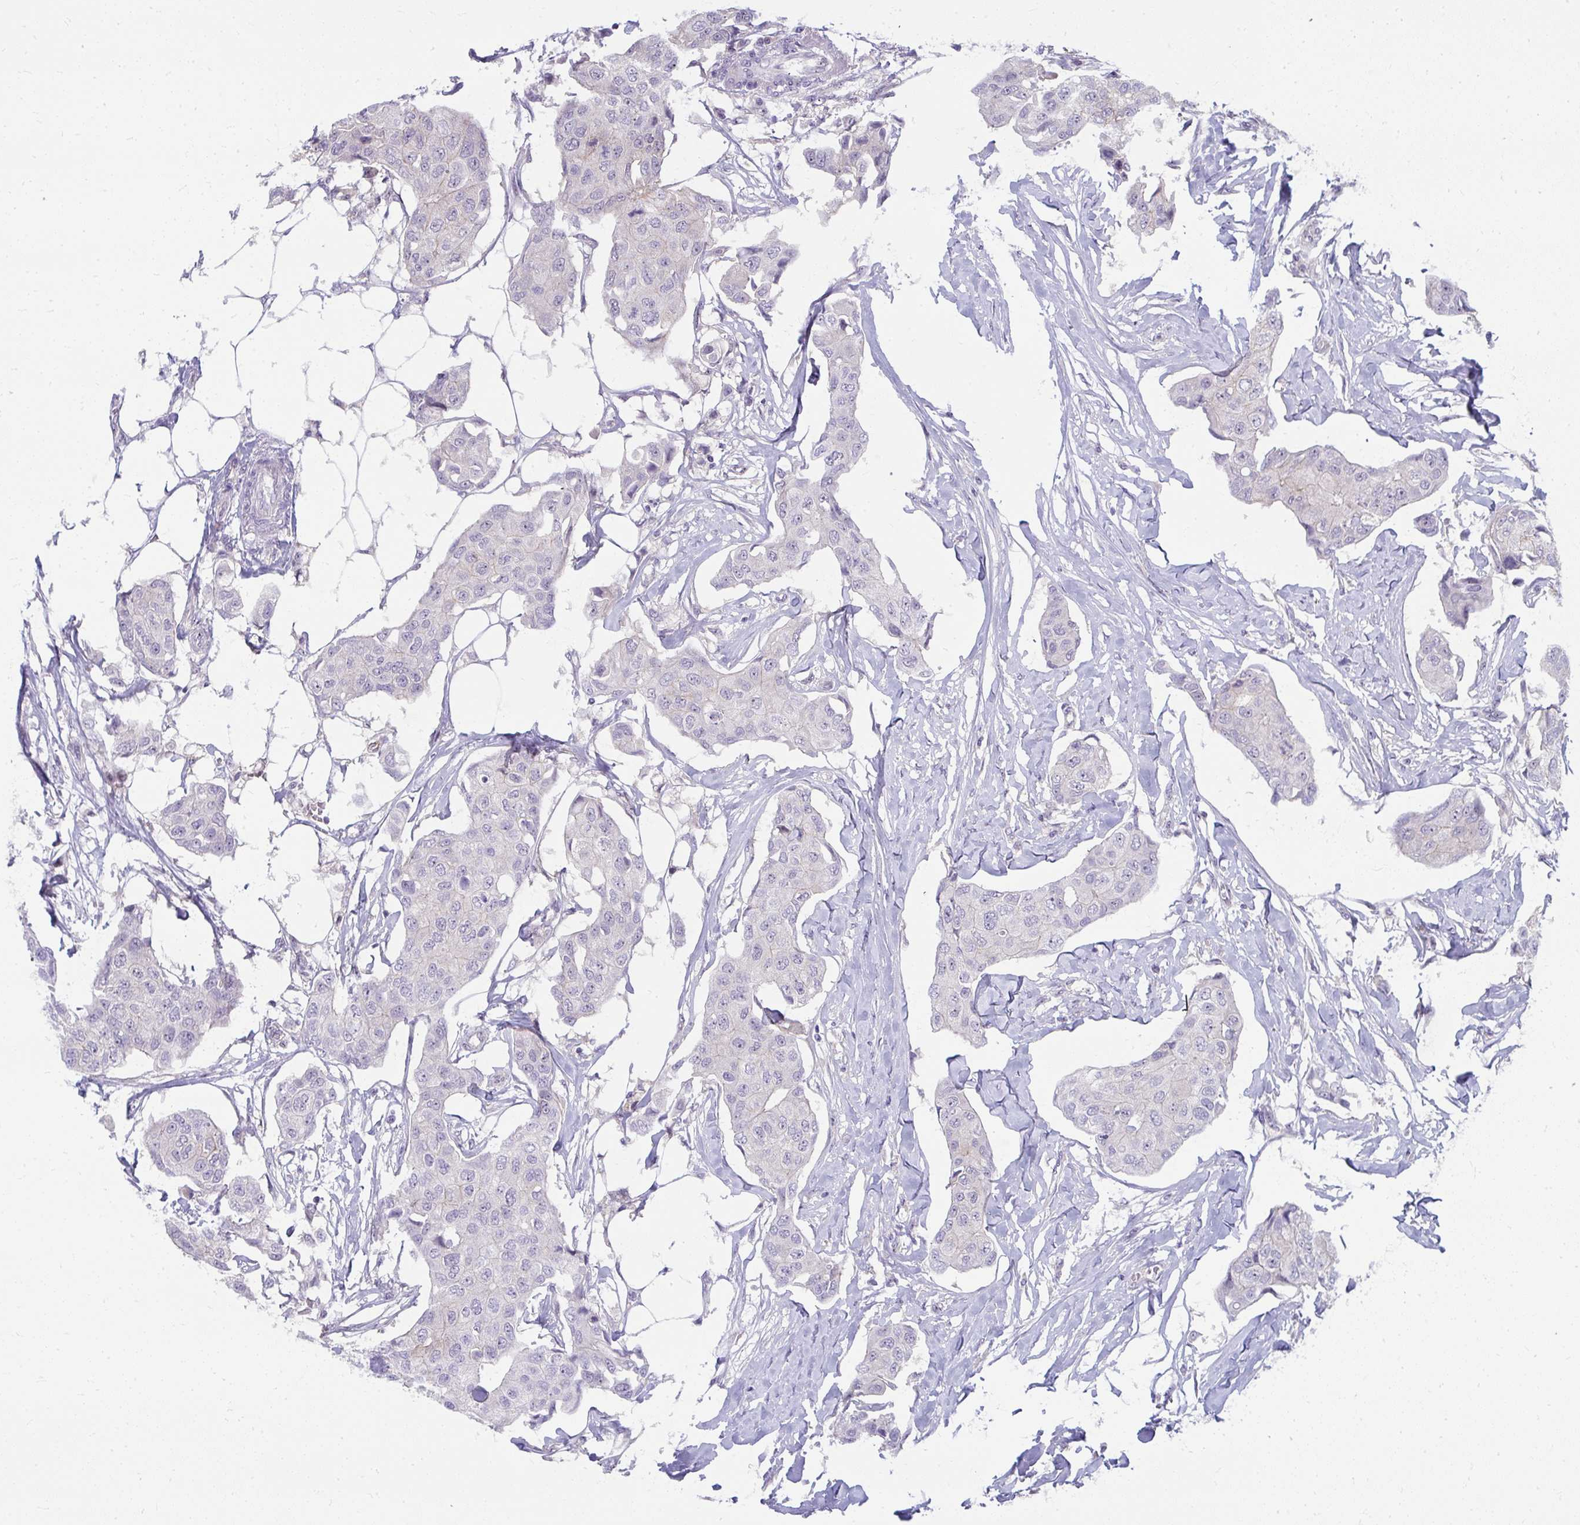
{"staining": {"intensity": "negative", "quantity": "none", "location": "none"}, "tissue": "breast cancer", "cell_type": "Tumor cells", "image_type": "cancer", "snomed": [{"axis": "morphology", "description": "Duct carcinoma"}, {"axis": "topography", "description": "Breast"}, {"axis": "topography", "description": "Lymph node"}], "caption": "Immunohistochemistry photomicrograph of human breast infiltrating ductal carcinoma stained for a protein (brown), which reveals no positivity in tumor cells. The staining is performed using DAB (3,3'-diaminobenzidine) brown chromogen with nuclei counter-stained in using hematoxylin.", "gene": "MUS81", "patient": {"sex": "female", "age": 80}}